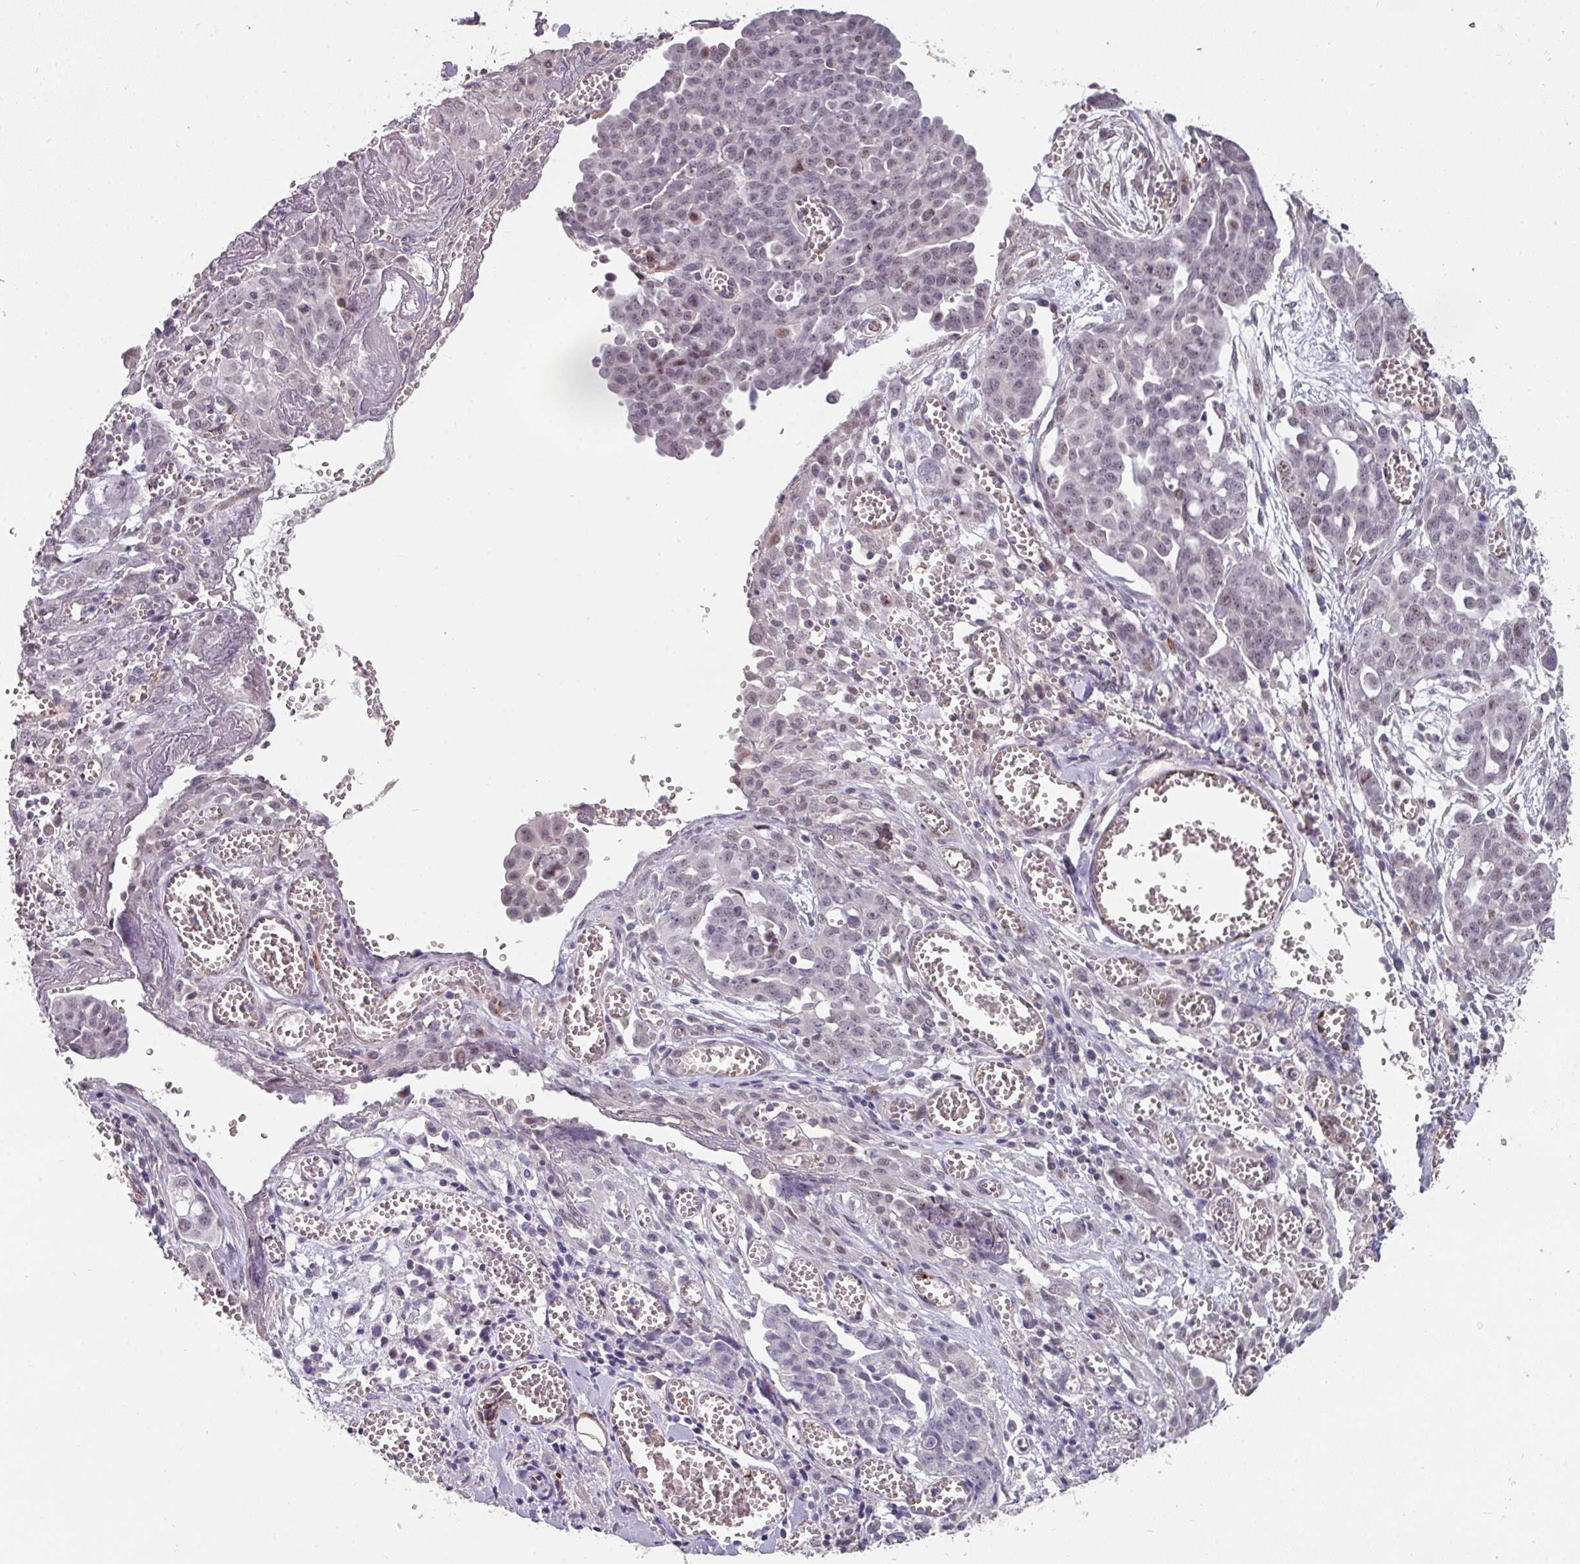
{"staining": {"intensity": "moderate", "quantity": "<25%", "location": "nuclear"}, "tissue": "ovarian cancer", "cell_type": "Tumor cells", "image_type": "cancer", "snomed": [{"axis": "morphology", "description": "Cystadenocarcinoma, serous, NOS"}, {"axis": "topography", "description": "Soft tissue"}, {"axis": "topography", "description": "Ovary"}], "caption": "The histopathology image displays immunohistochemical staining of serous cystadenocarcinoma (ovarian). There is moderate nuclear staining is present in about <25% of tumor cells.", "gene": "SIDT2", "patient": {"sex": "female", "age": 57}}